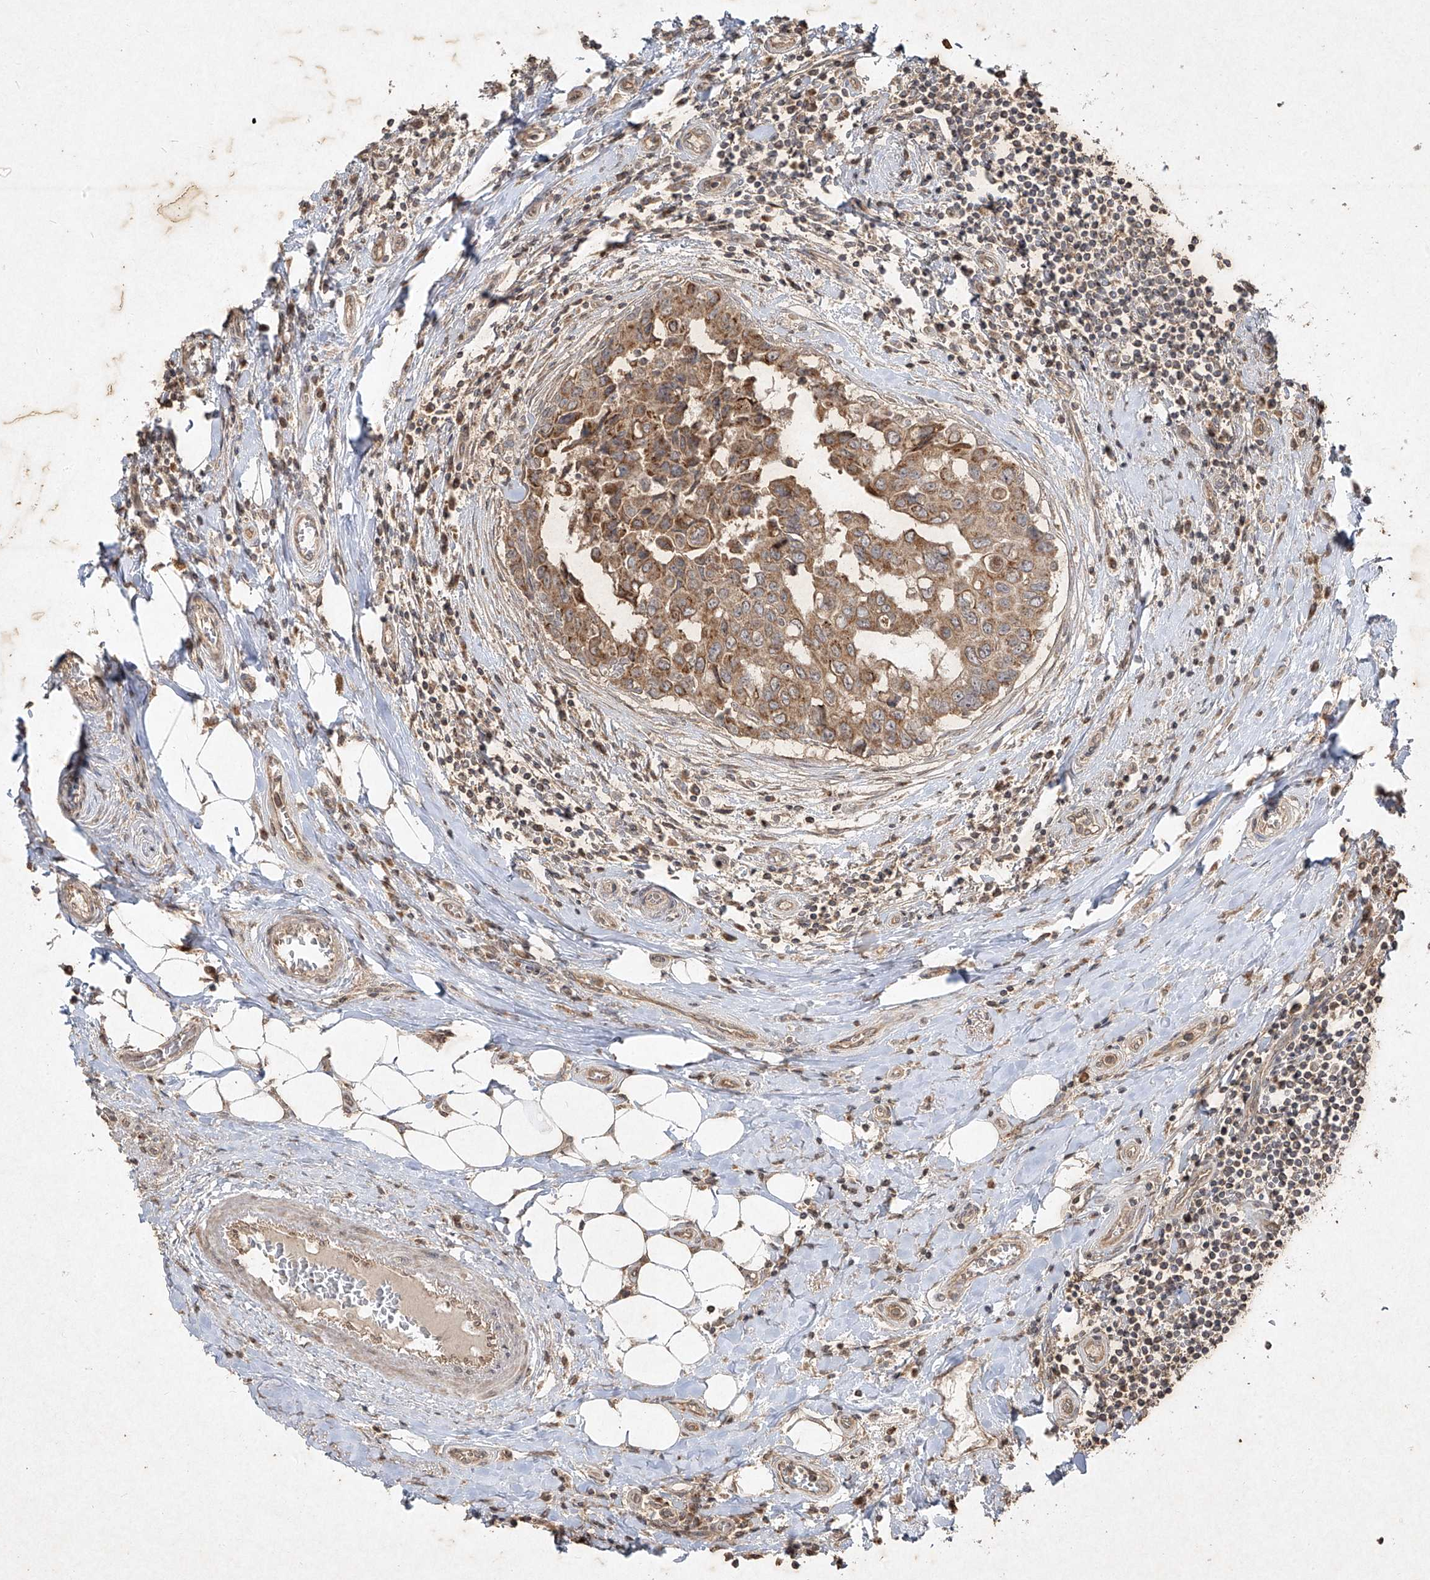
{"staining": {"intensity": "moderate", "quantity": ">75%", "location": "cytoplasmic/membranous"}, "tissue": "breast cancer", "cell_type": "Tumor cells", "image_type": "cancer", "snomed": [{"axis": "morphology", "description": "Duct carcinoma"}, {"axis": "topography", "description": "Breast"}], "caption": "A photomicrograph showing moderate cytoplasmic/membranous staining in about >75% of tumor cells in breast cancer (intraductal carcinoma), as visualized by brown immunohistochemical staining.", "gene": "ABCD3", "patient": {"sex": "female", "age": 27}}